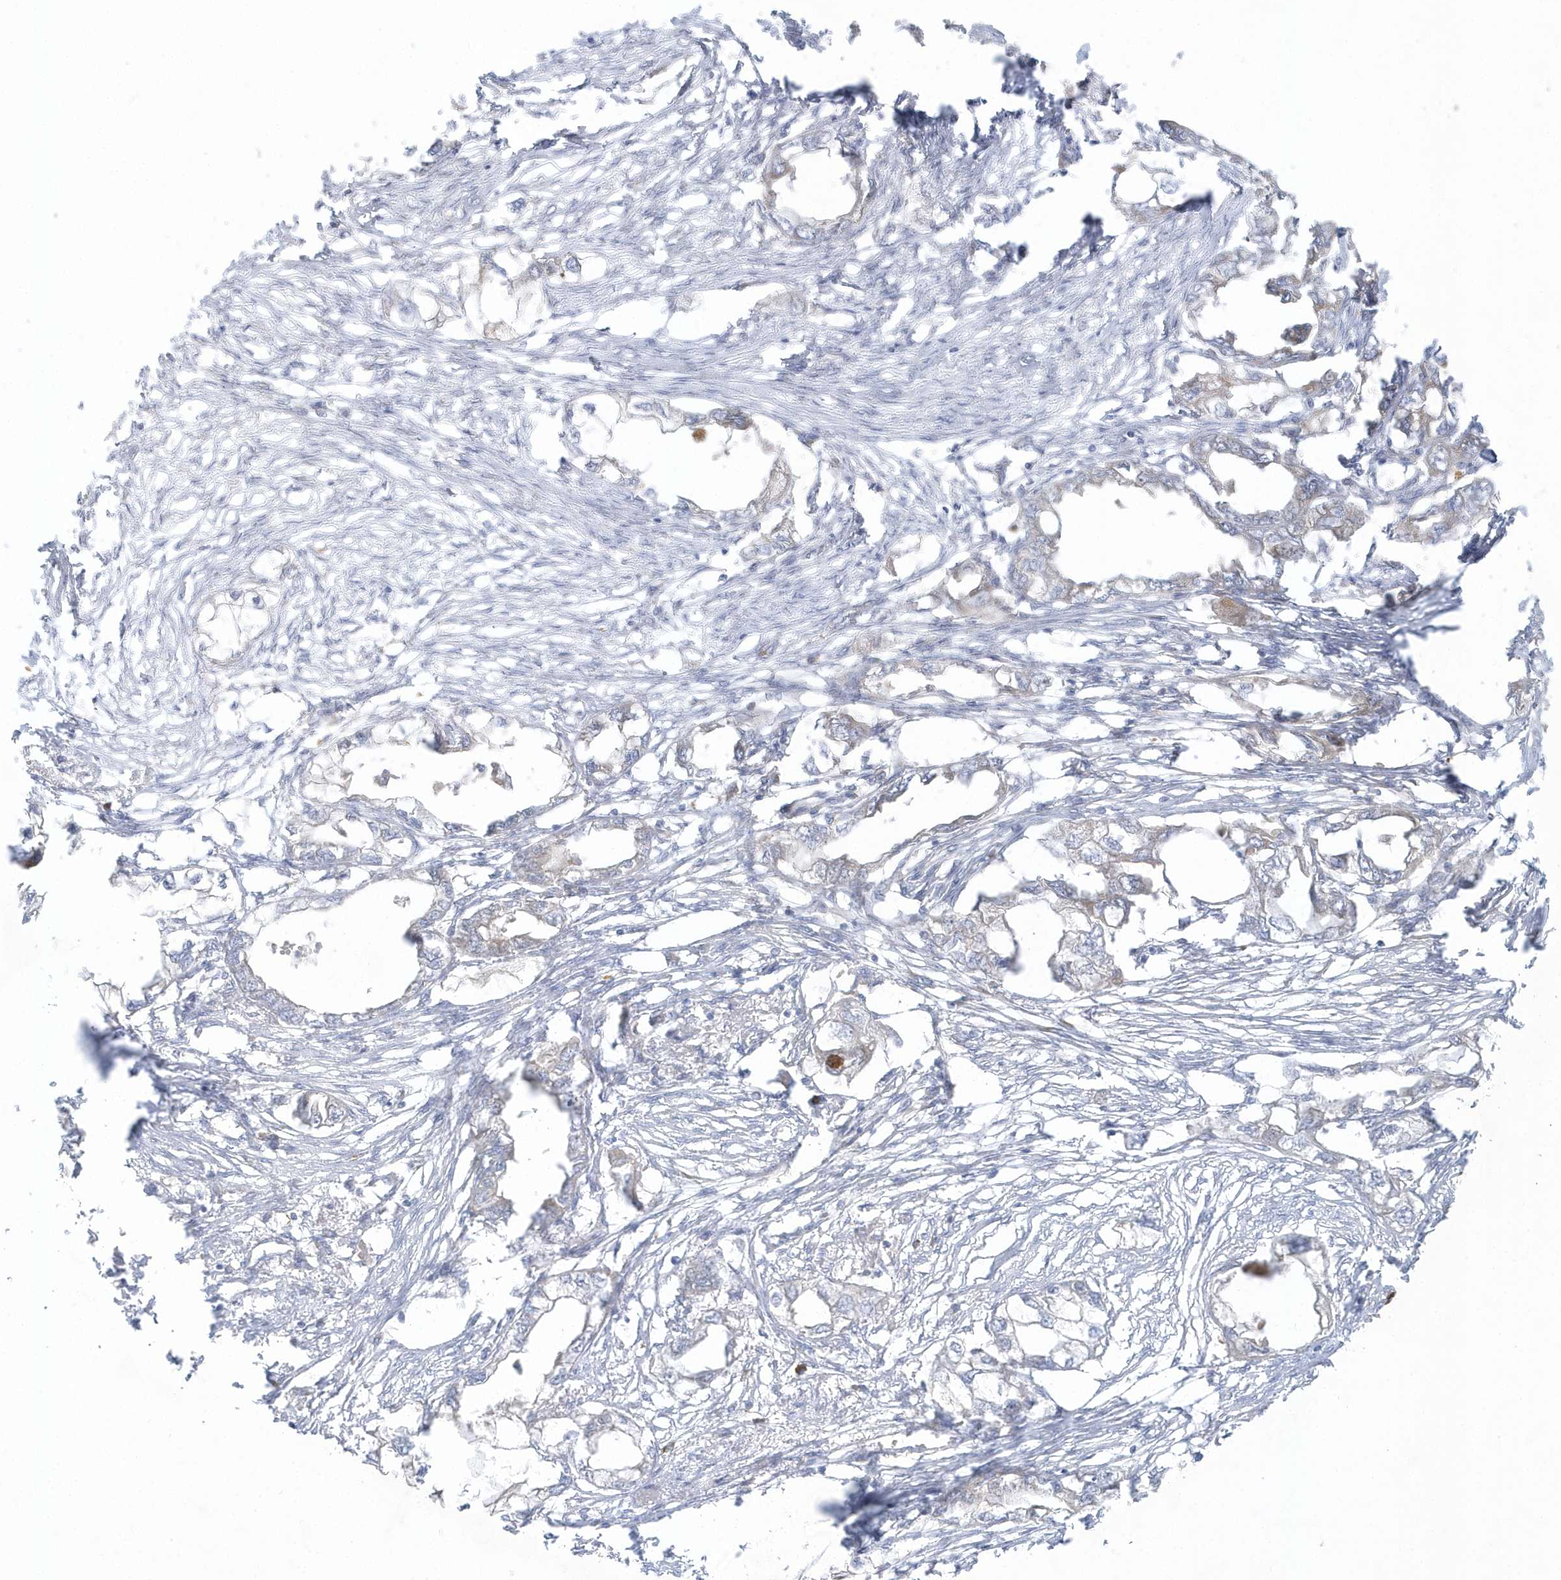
{"staining": {"intensity": "negative", "quantity": "none", "location": "none"}, "tissue": "endometrial cancer", "cell_type": "Tumor cells", "image_type": "cancer", "snomed": [{"axis": "morphology", "description": "Adenocarcinoma, NOS"}, {"axis": "morphology", "description": "Adenocarcinoma, metastatic, NOS"}, {"axis": "topography", "description": "Adipose tissue"}, {"axis": "topography", "description": "Endometrium"}], "caption": "An IHC micrograph of endometrial cancer is shown. There is no staining in tumor cells of endometrial cancer. (Brightfield microscopy of DAB (3,3'-diaminobenzidine) immunohistochemistry at high magnification).", "gene": "THADA", "patient": {"sex": "female", "age": 67}}